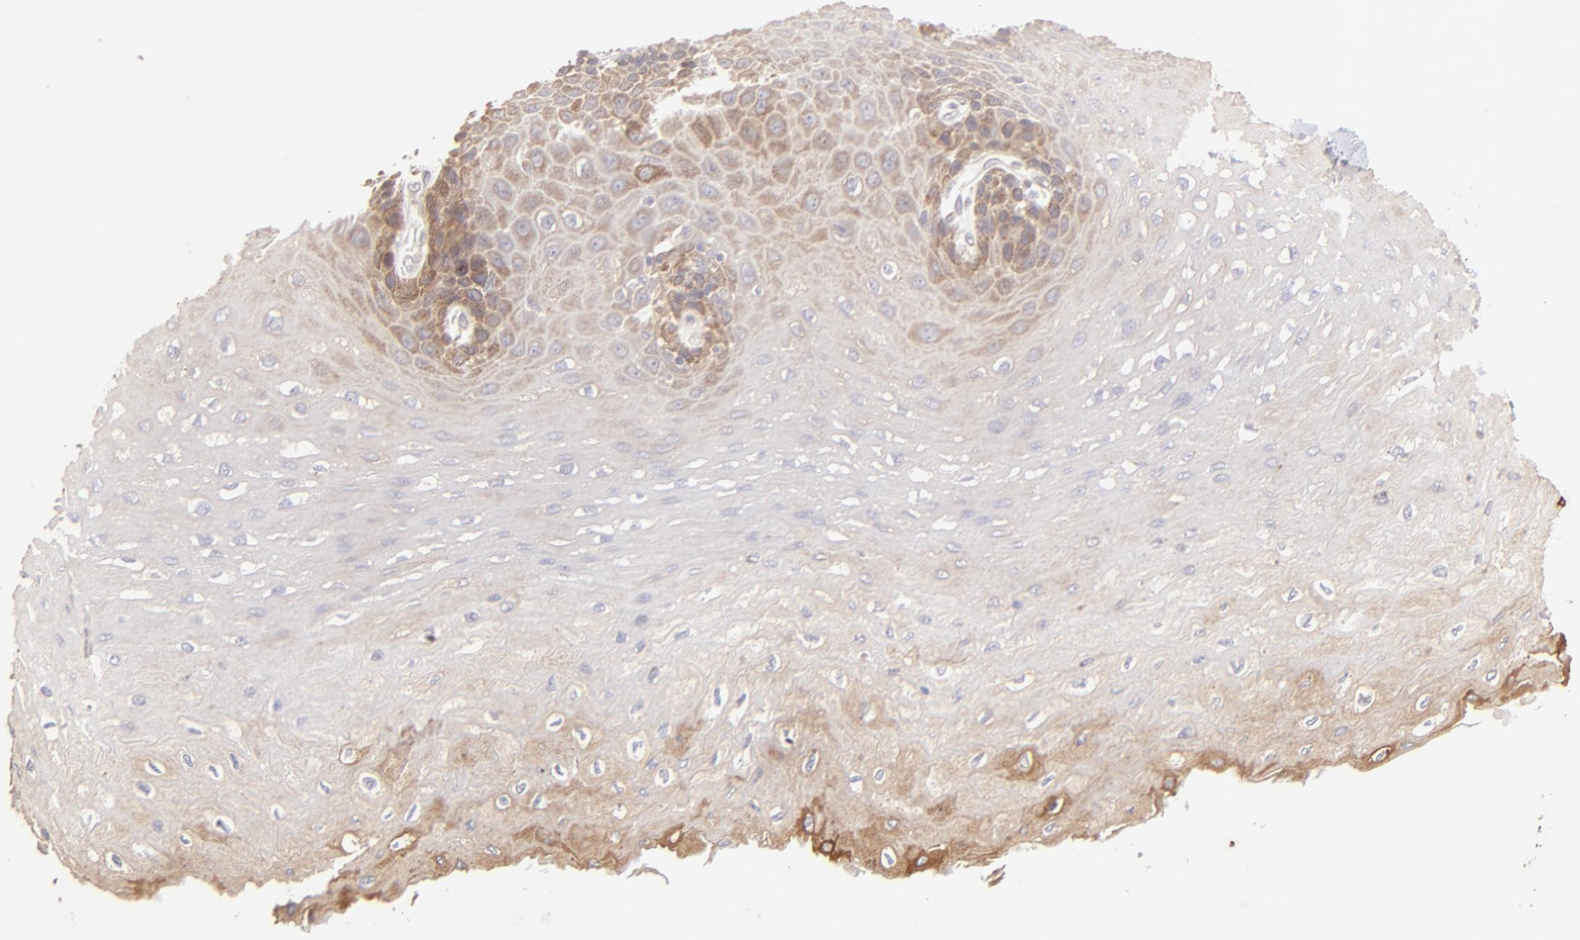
{"staining": {"intensity": "moderate", "quantity": ">75%", "location": "cytoplasmic/membranous"}, "tissue": "esophagus", "cell_type": "Squamous epithelial cells", "image_type": "normal", "snomed": [{"axis": "morphology", "description": "Normal tissue, NOS"}, {"axis": "topography", "description": "Esophagus"}], "caption": "Benign esophagus exhibits moderate cytoplasmic/membranous expression in about >75% of squamous epithelial cells Using DAB (brown) and hematoxylin (blue) stains, captured at high magnification using brightfield microscopy..", "gene": "TNRC6B", "patient": {"sex": "female", "age": 72}}